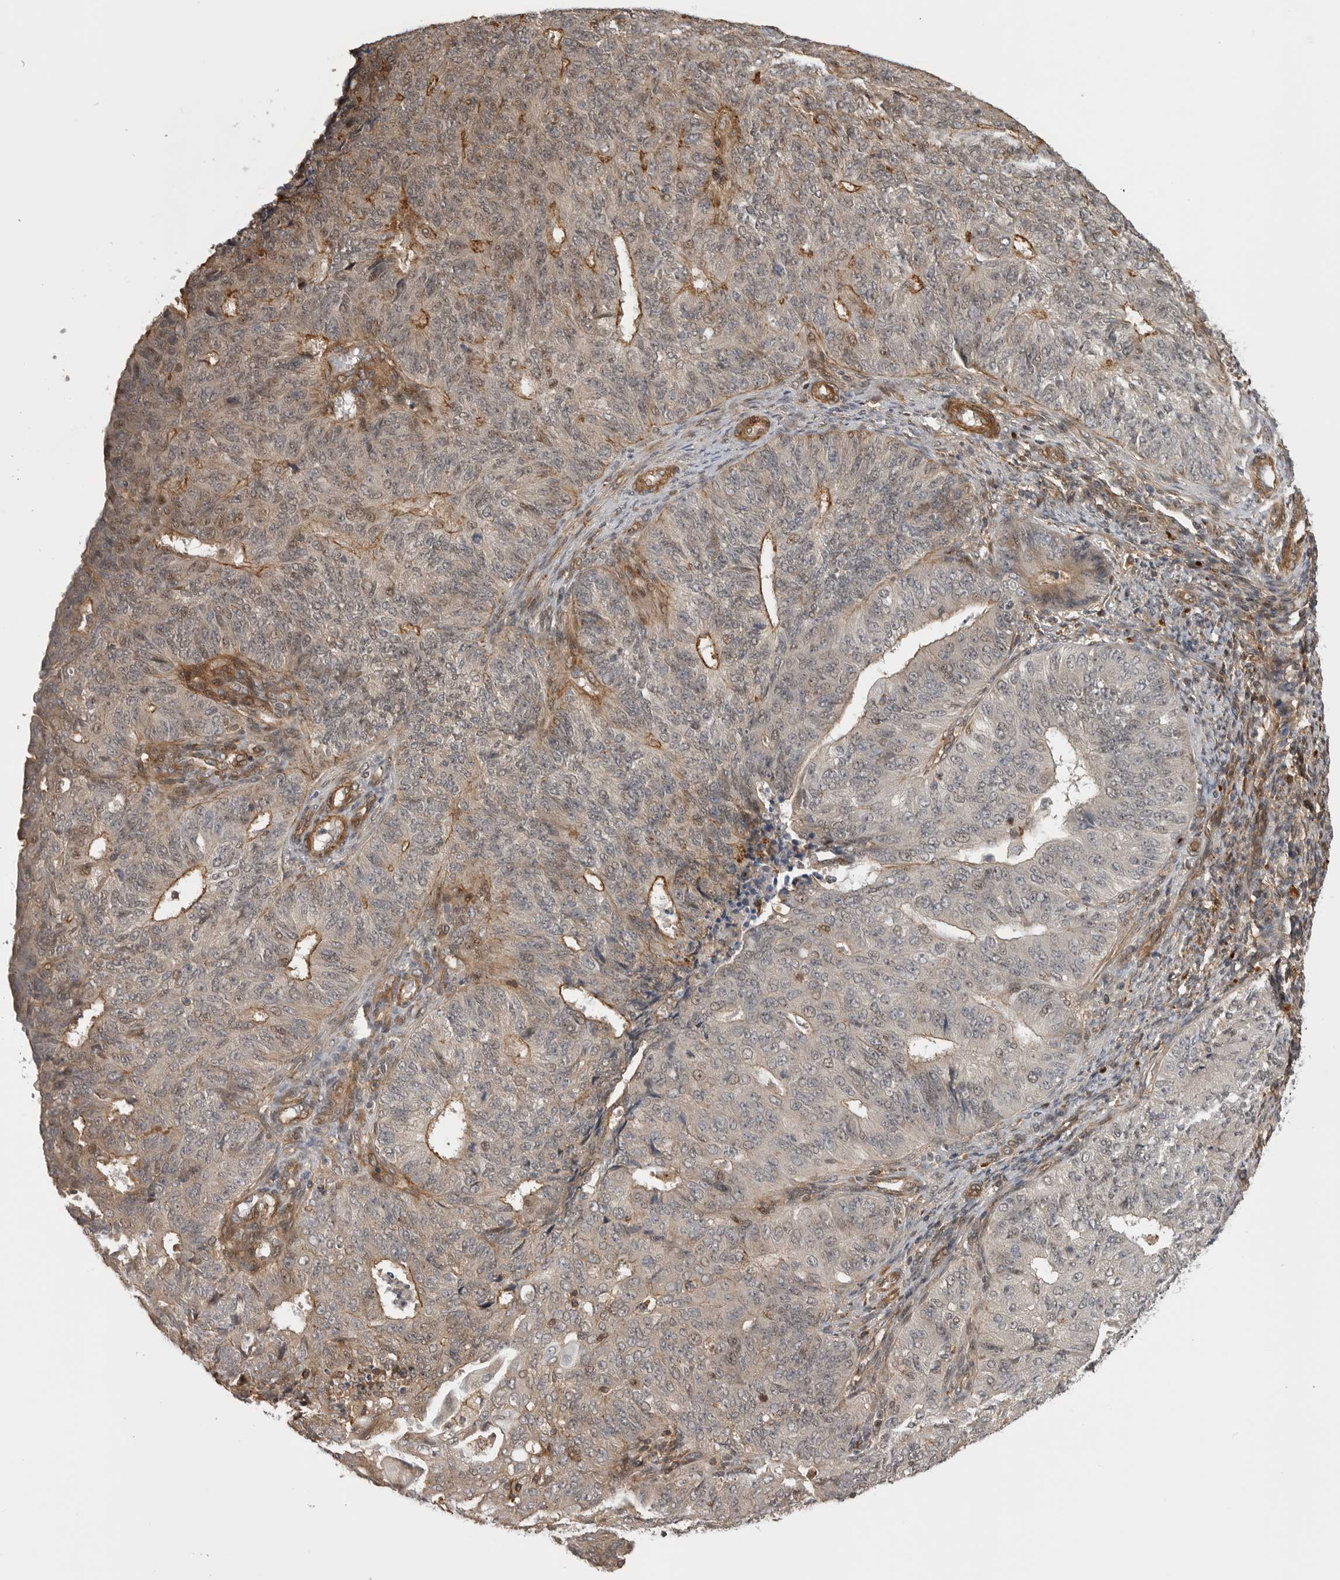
{"staining": {"intensity": "weak", "quantity": "<25%", "location": "cytoplasmic/membranous,nuclear"}, "tissue": "endometrial cancer", "cell_type": "Tumor cells", "image_type": "cancer", "snomed": [{"axis": "morphology", "description": "Adenocarcinoma, NOS"}, {"axis": "topography", "description": "Endometrium"}], "caption": "This is an immunohistochemistry histopathology image of human adenocarcinoma (endometrial). There is no staining in tumor cells.", "gene": "TRIM56", "patient": {"sex": "female", "age": 32}}